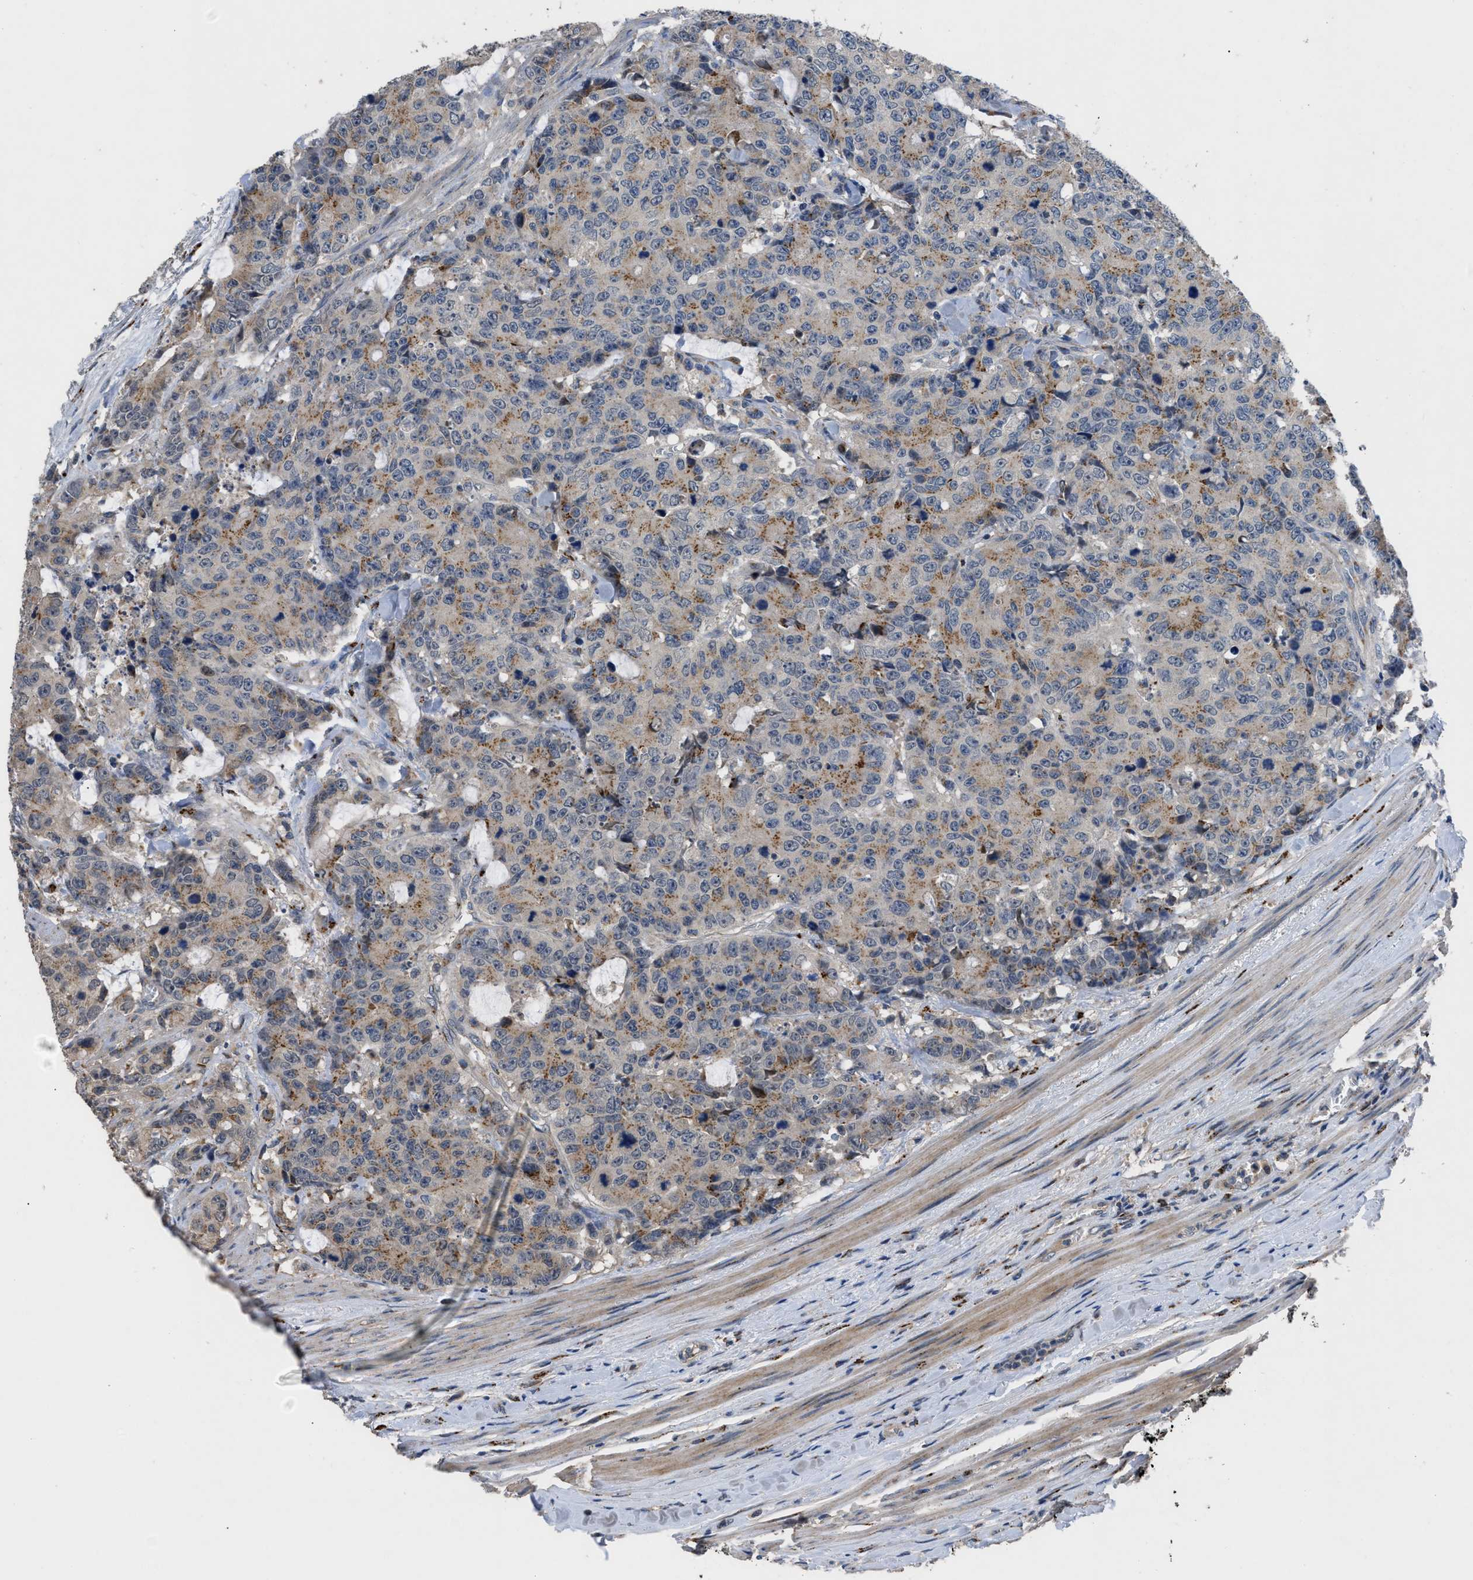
{"staining": {"intensity": "moderate", "quantity": "25%-75%", "location": "cytoplasmic/membranous"}, "tissue": "colorectal cancer", "cell_type": "Tumor cells", "image_type": "cancer", "snomed": [{"axis": "morphology", "description": "Adenocarcinoma, NOS"}, {"axis": "topography", "description": "Colon"}], "caption": "The histopathology image reveals a brown stain indicating the presence of a protein in the cytoplasmic/membranous of tumor cells in colorectal cancer (adenocarcinoma).", "gene": "SIK2", "patient": {"sex": "female", "age": 86}}